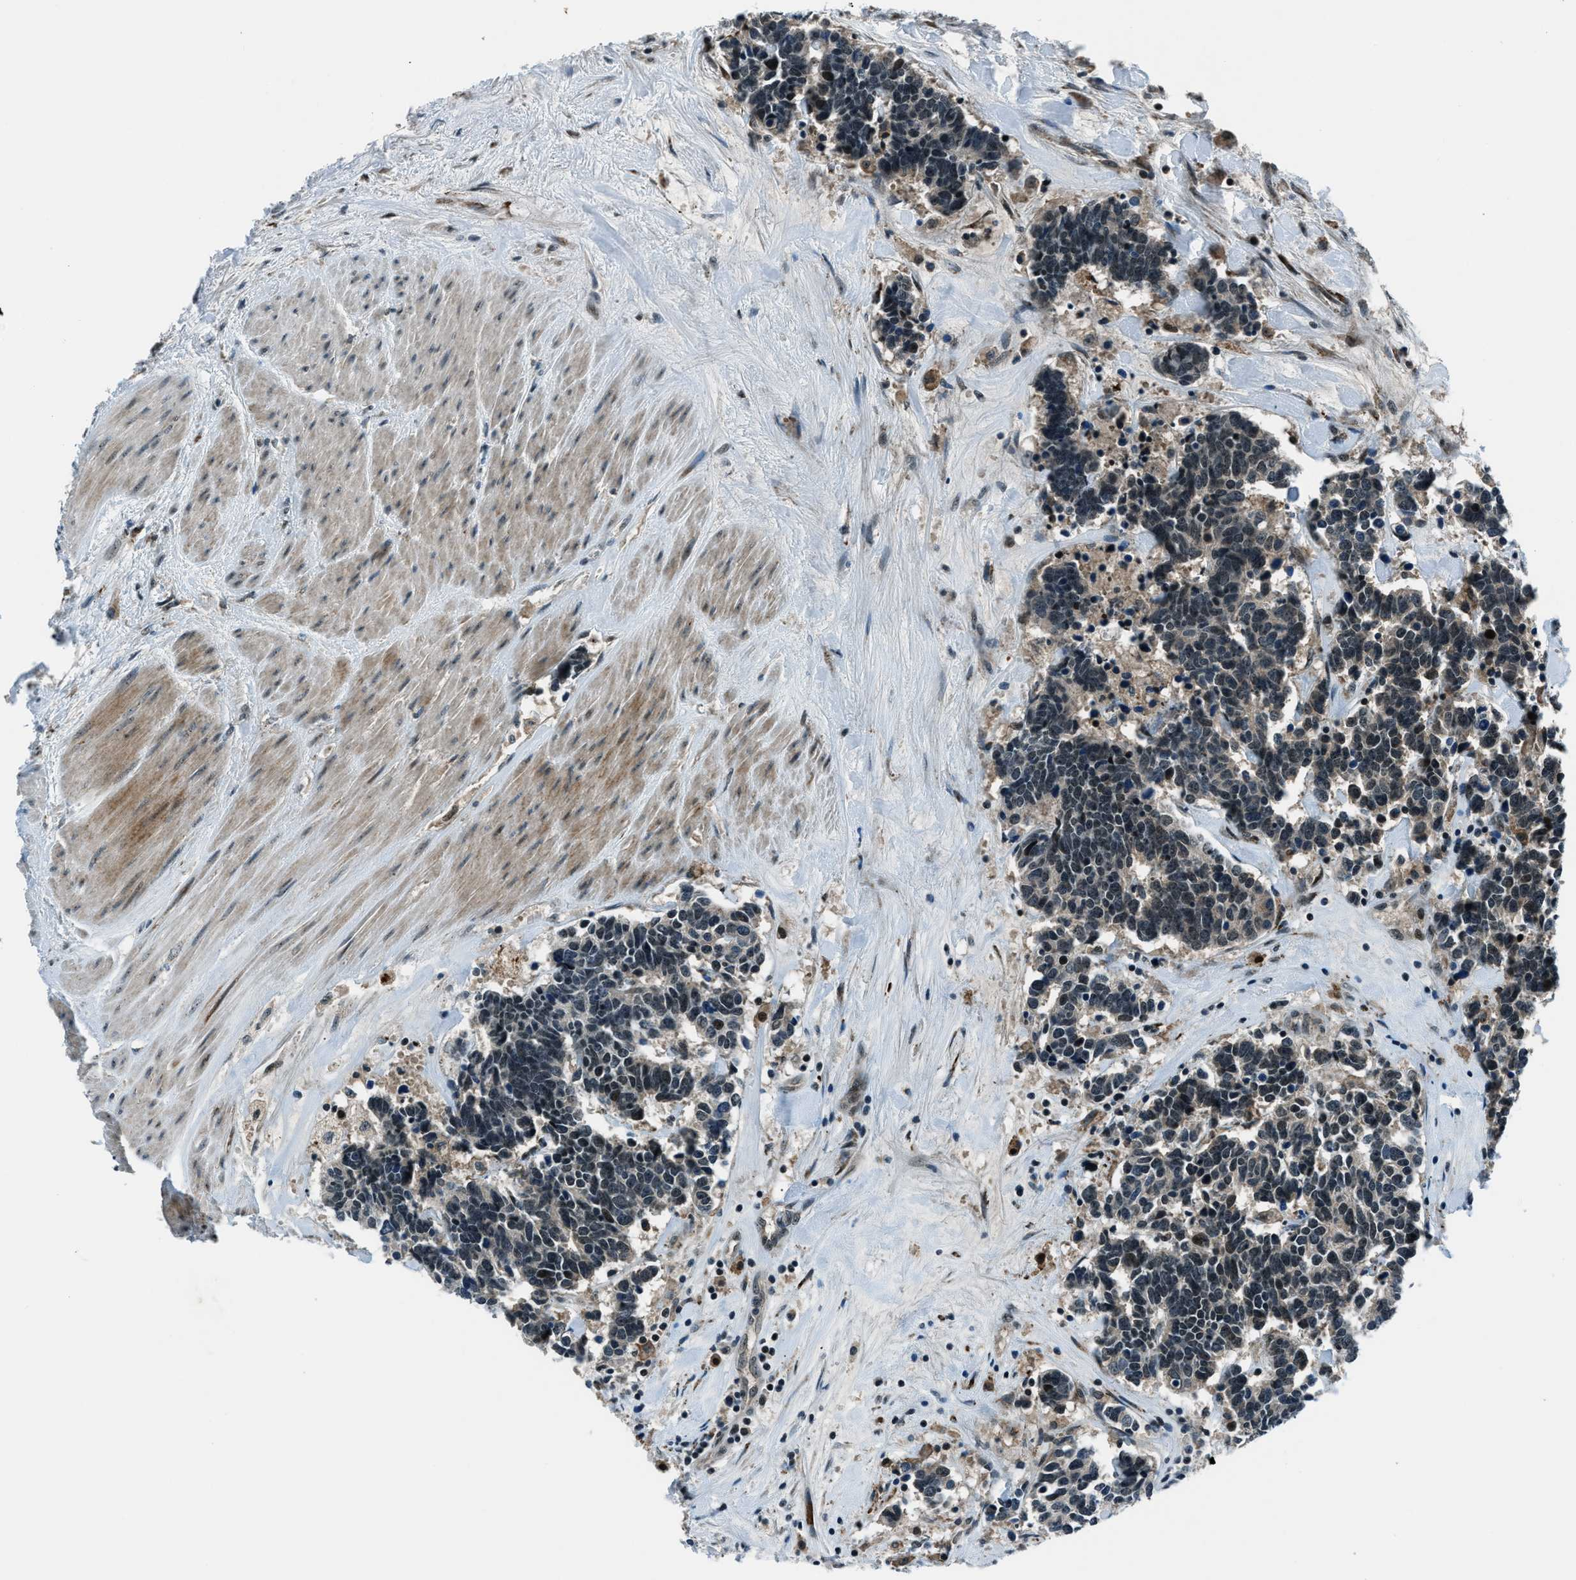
{"staining": {"intensity": "weak", "quantity": "<25%", "location": "cytoplasmic/membranous,nuclear"}, "tissue": "carcinoid", "cell_type": "Tumor cells", "image_type": "cancer", "snomed": [{"axis": "morphology", "description": "Carcinoma, NOS"}, {"axis": "morphology", "description": "Carcinoid, malignant, NOS"}, {"axis": "topography", "description": "Urinary bladder"}], "caption": "Immunohistochemistry histopathology image of neoplastic tissue: carcinoid (malignant) stained with DAB (3,3'-diaminobenzidine) reveals no significant protein expression in tumor cells.", "gene": "ACTL9", "patient": {"sex": "male", "age": 57}}